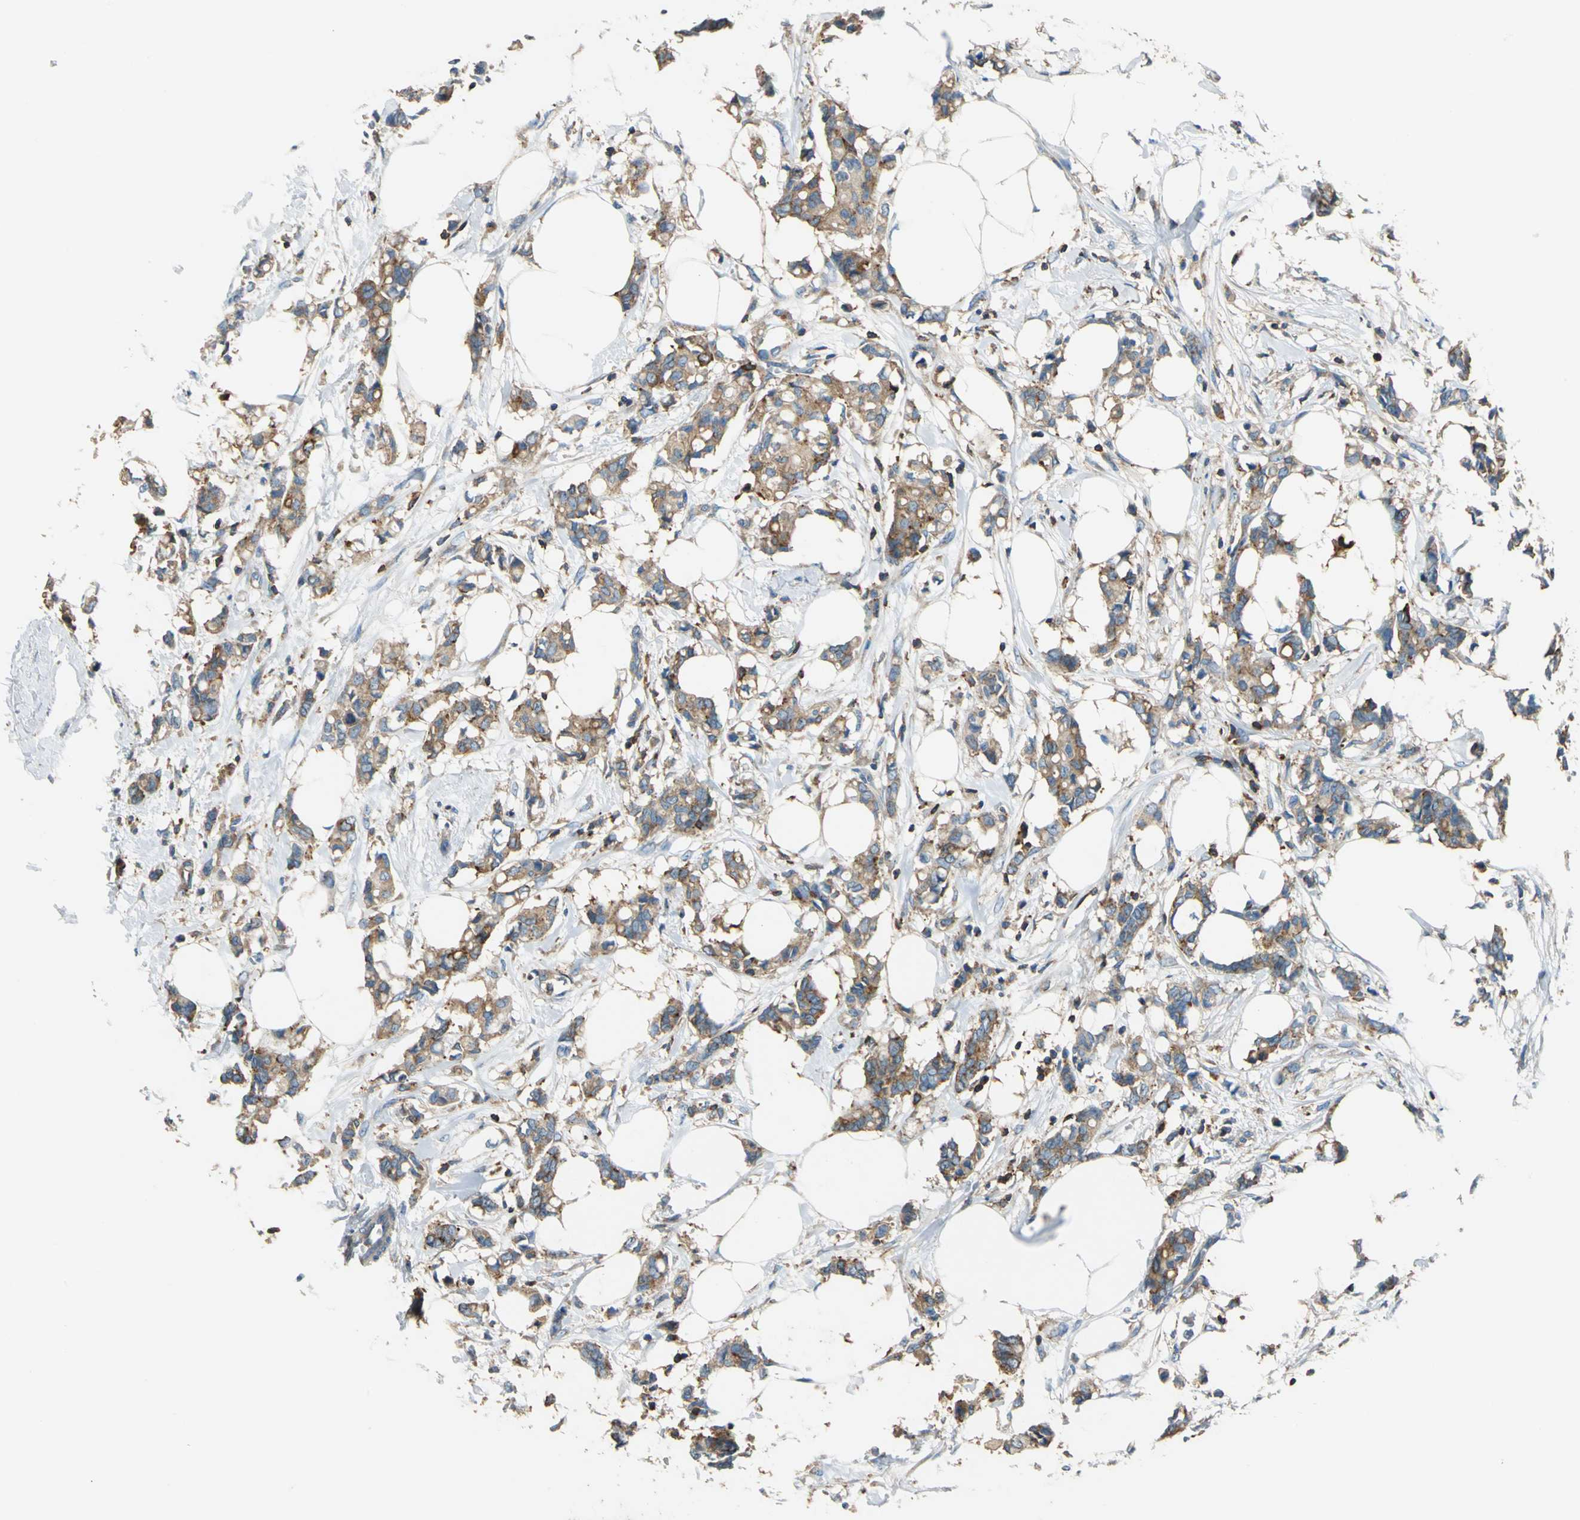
{"staining": {"intensity": "strong", "quantity": ">75%", "location": "cytoplasmic/membranous"}, "tissue": "breast cancer", "cell_type": "Tumor cells", "image_type": "cancer", "snomed": [{"axis": "morphology", "description": "Duct carcinoma"}, {"axis": "topography", "description": "Breast"}], "caption": "Approximately >75% of tumor cells in human breast cancer (invasive ductal carcinoma) demonstrate strong cytoplasmic/membranous protein staining as visualized by brown immunohistochemical staining.", "gene": "SEPTIN6", "patient": {"sex": "female", "age": 84}}